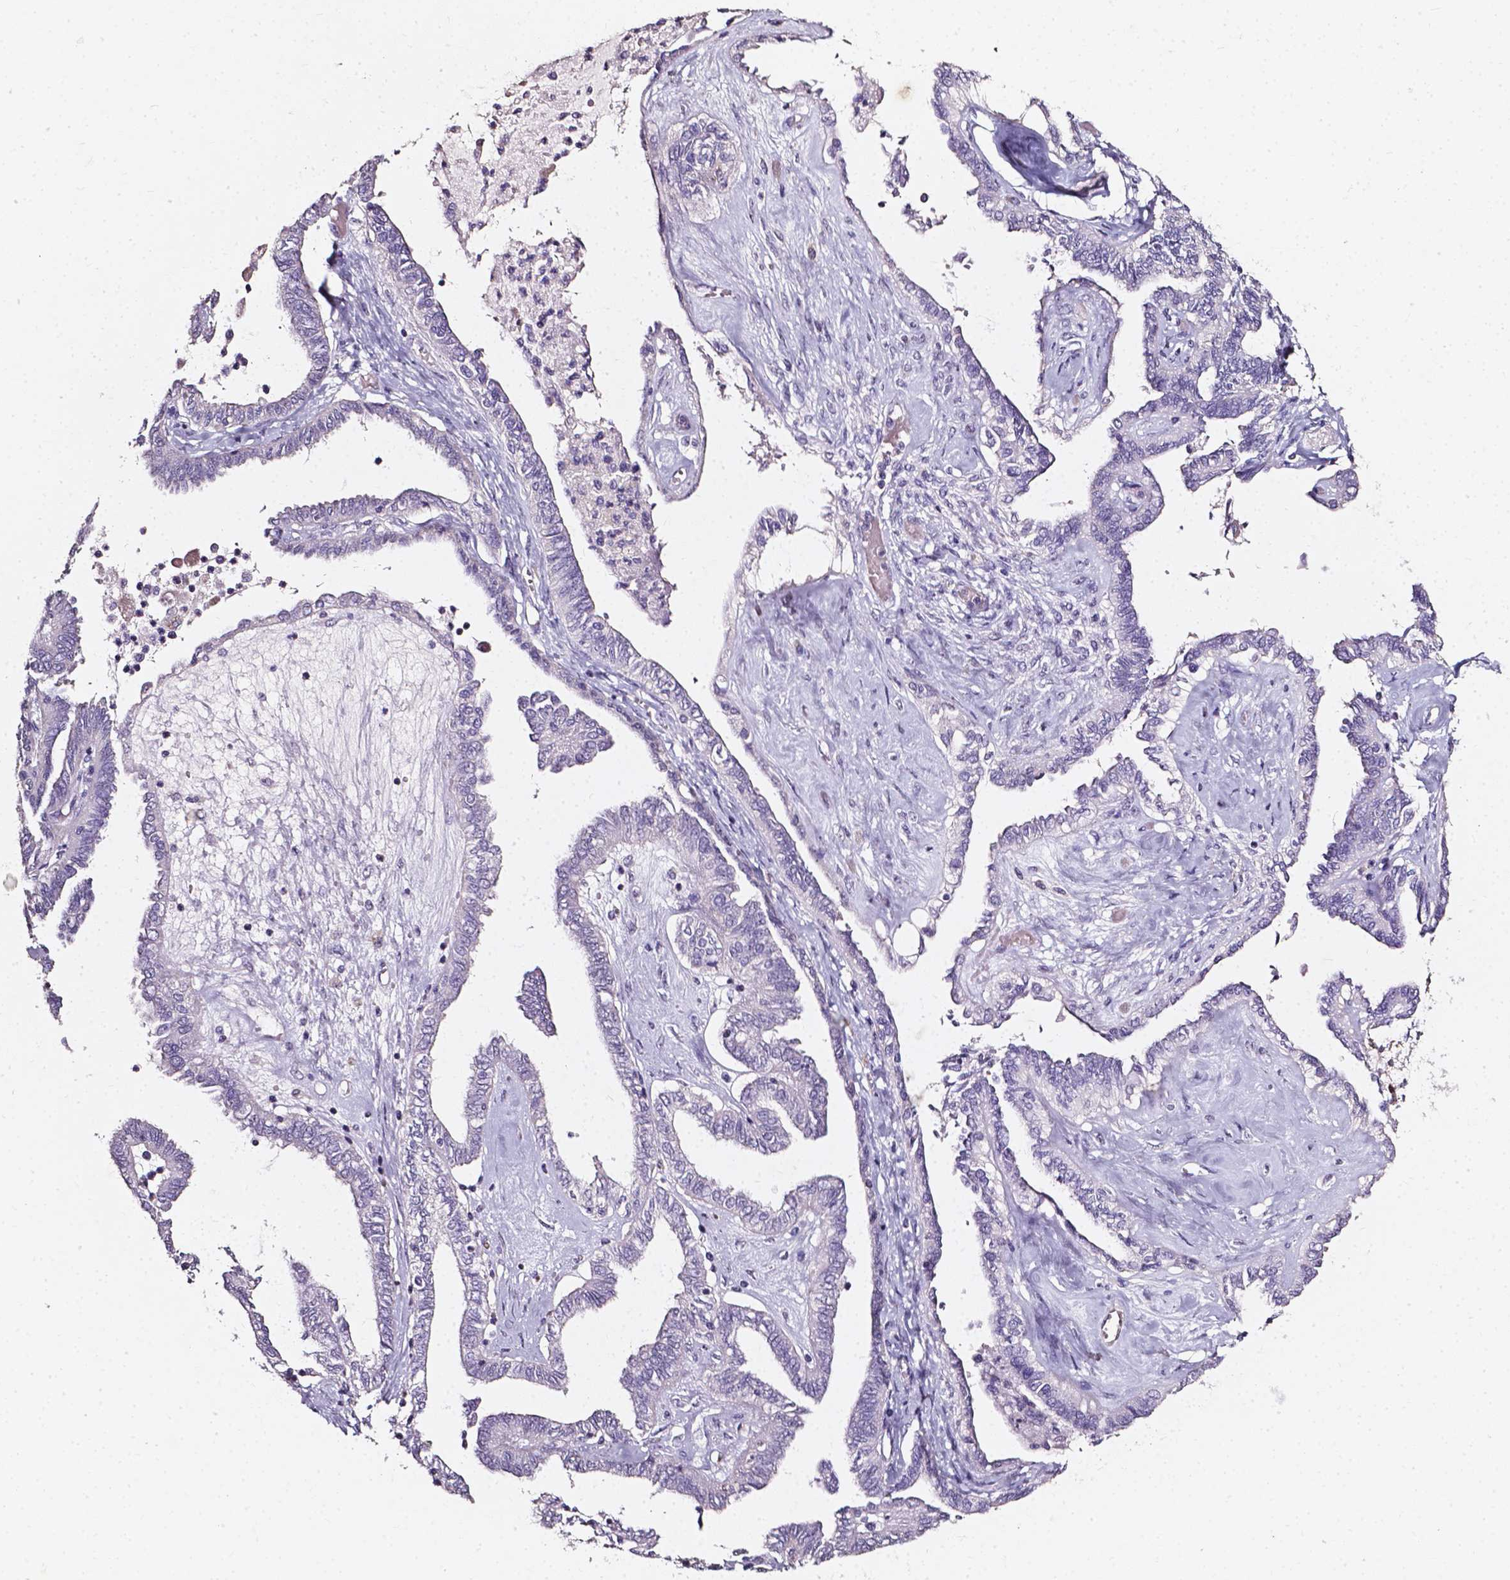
{"staining": {"intensity": "negative", "quantity": "none", "location": "none"}, "tissue": "ovarian cancer", "cell_type": "Tumor cells", "image_type": "cancer", "snomed": [{"axis": "morphology", "description": "Carcinoma, endometroid"}, {"axis": "topography", "description": "Ovary"}], "caption": "The image exhibits no staining of tumor cells in ovarian cancer (endometroid carcinoma).", "gene": "AKR1B10", "patient": {"sex": "female", "age": 70}}